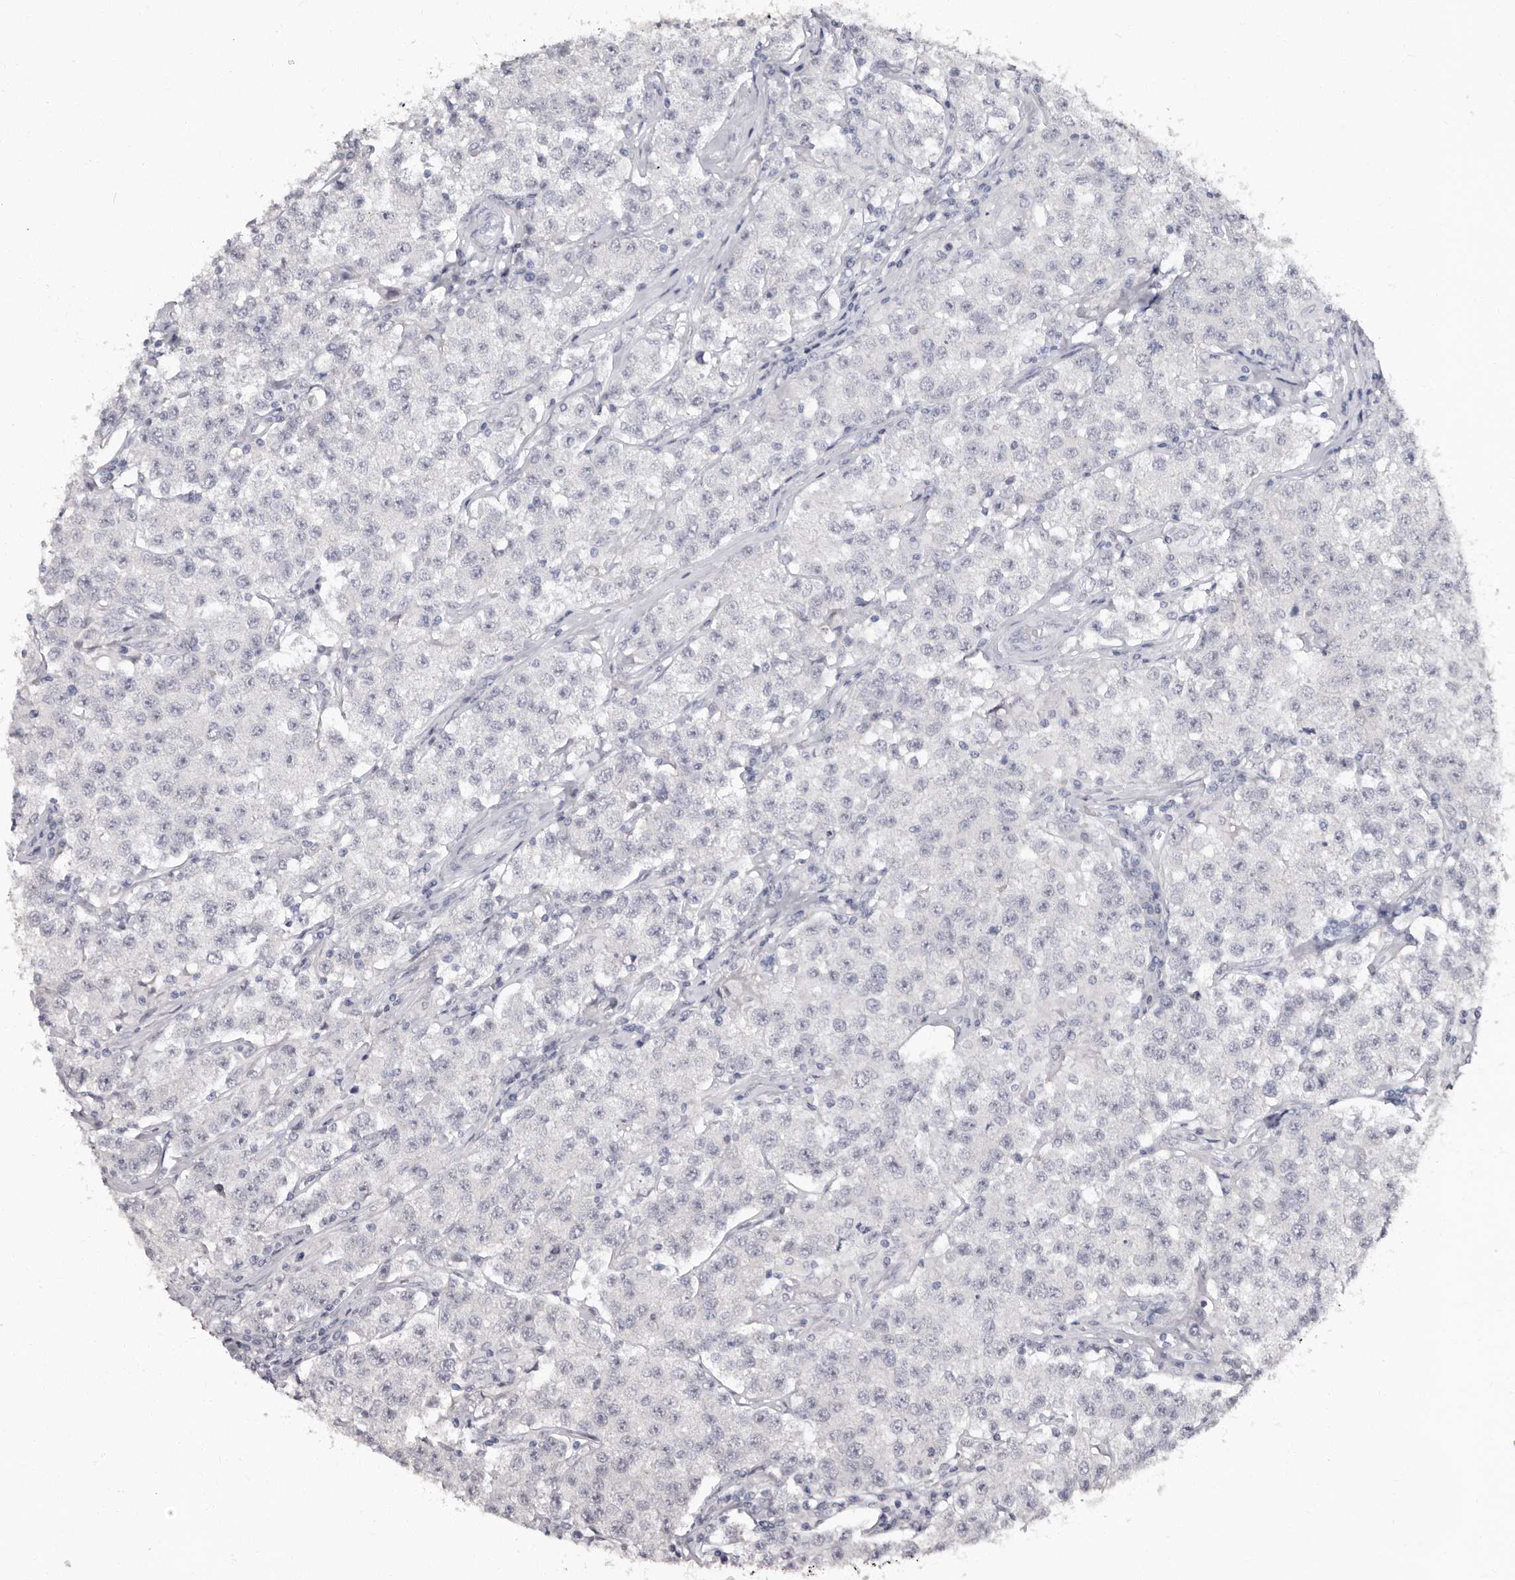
{"staining": {"intensity": "negative", "quantity": "none", "location": "none"}, "tissue": "testis cancer", "cell_type": "Tumor cells", "image_type": "cancer", "snomed": [{"axis": "morphology", "description": "Seminoma, NOS"}, {"axis": "morphology", "description": "Carcinoma, Embryonal, NOS"}, {"axis": "topography", "description": "Testis"}], "caption": "This is an immunohistochemistry micrograph of testis cancer. There is no staining in tumor cells.", "gene": "PHF20L1", "patient": {"sex": "male", "age": 43}}